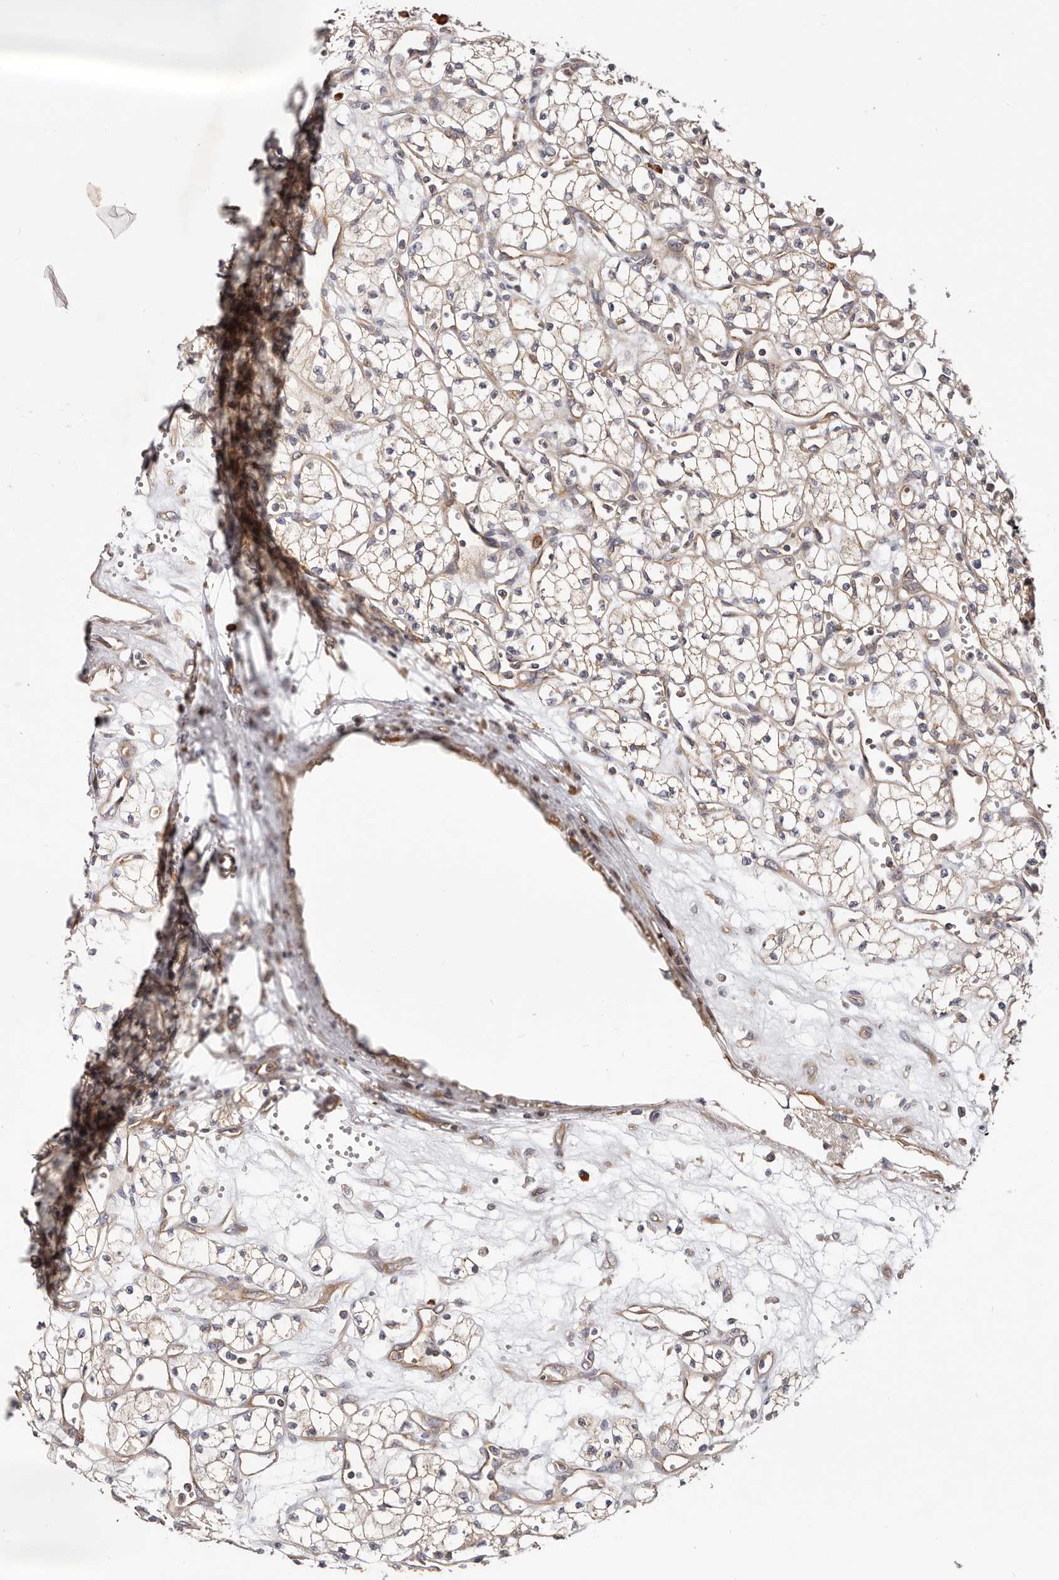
{"staining": {"intensity": "weak", "quantity": ">75%", "location": "cytoplasmic/membranous"}, "tissue": "renal cancer", "cell_type": "Tumor cells", "image_type": "cancer", "snomed": [{"axis": "morphology", "description": "Adenocarcinoma, NOS"}, {"axis": "topography", "description": "Kidney"}], "caption": "Protein staining by immunohistochemistry (IHC) exhibits weak cytoplasmic/membranous expression in about >75% of tumor cells in renal adenocarcinoma. (Stains: DAB (3,3'-diaminobenzidine) in brown, nuclei in blue, Microscopy: brightfield microscopy at high magnification).", "gene": "MACF1", "patient": {"sex": "male", "age": 59}}